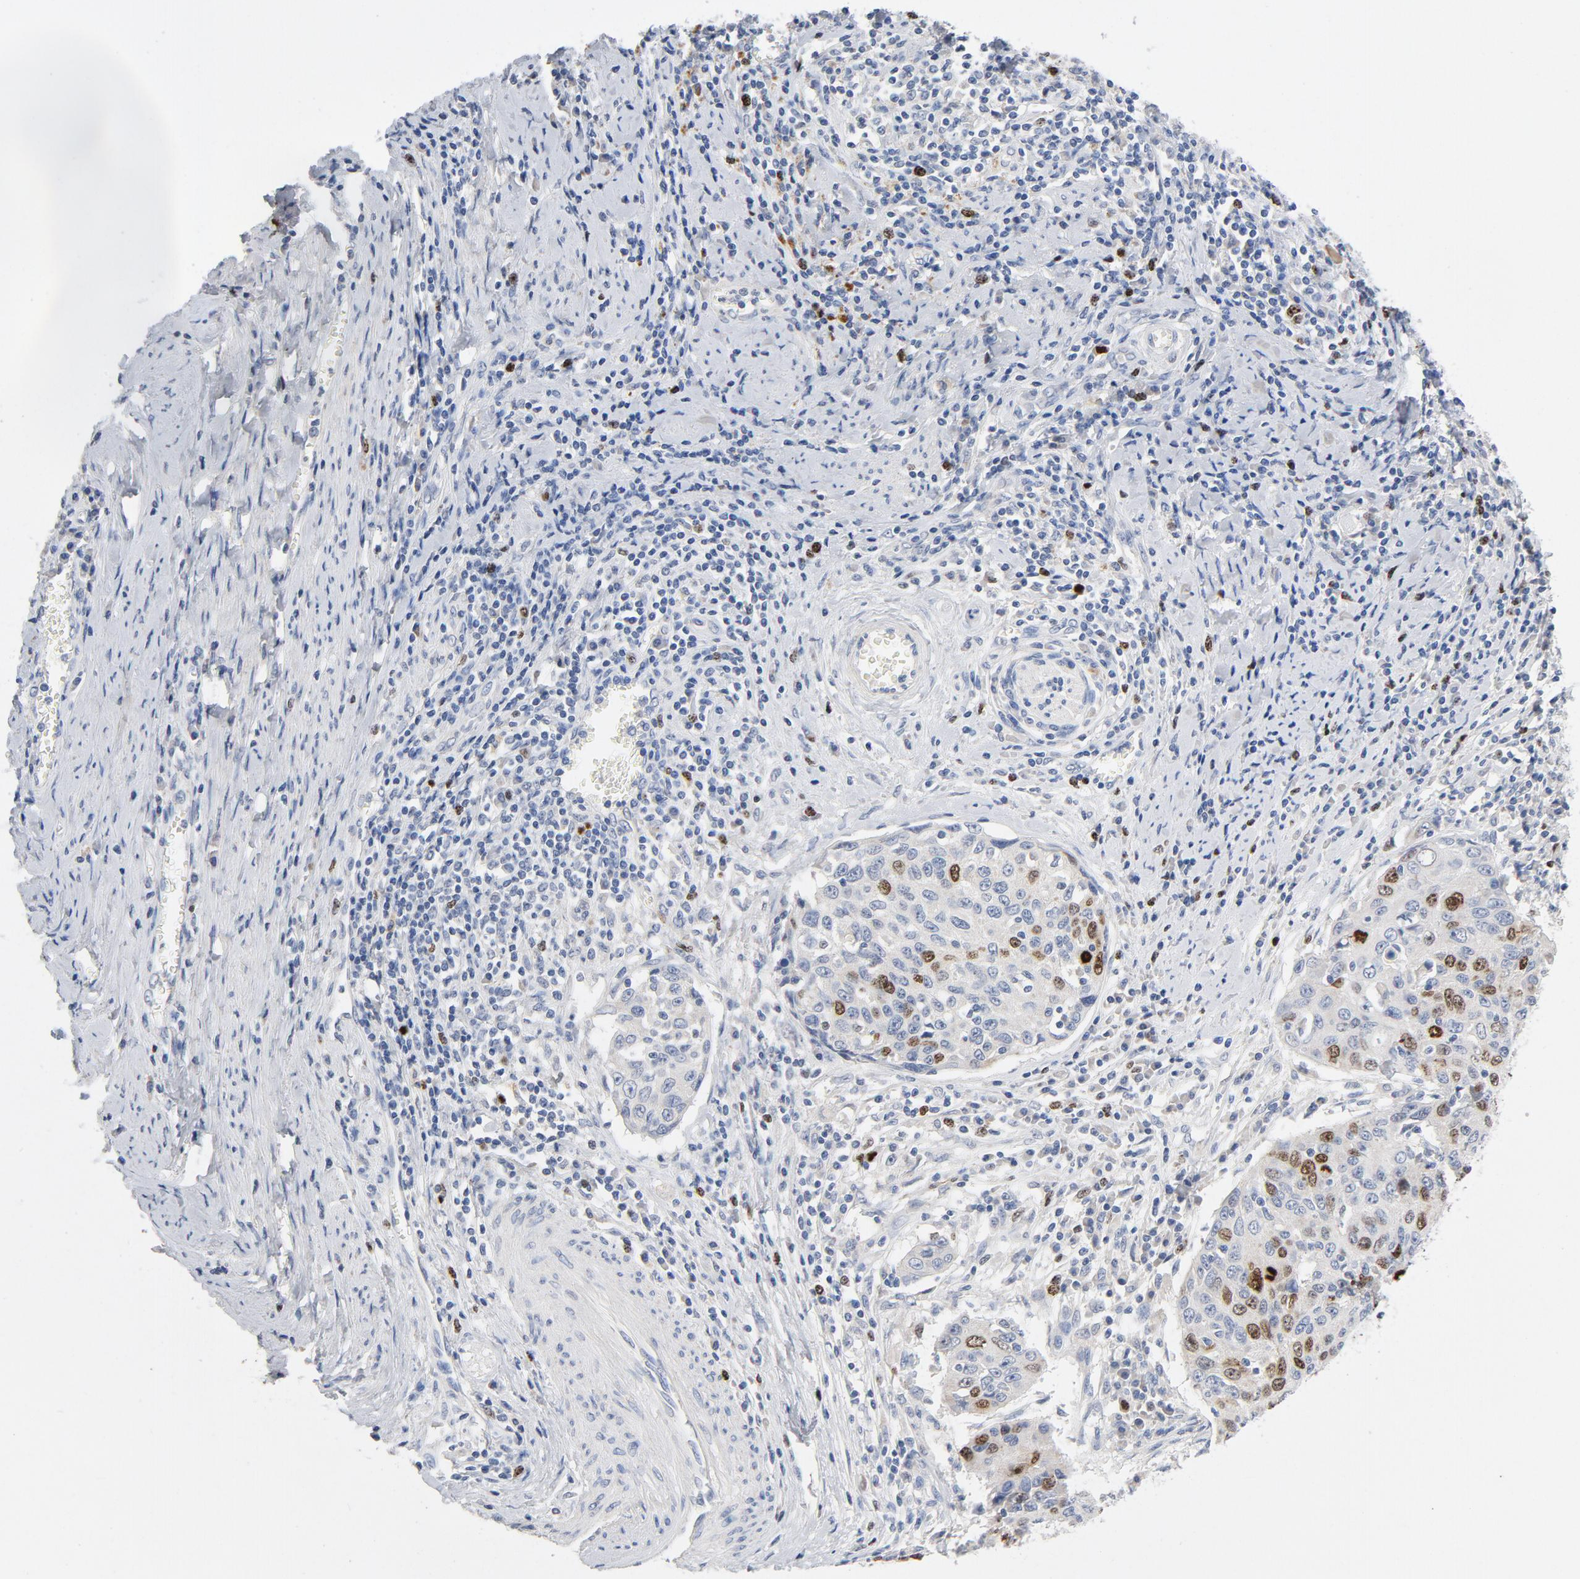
{"staining": {"intensity": "moderate", "quantity": "<25%", "location": "nuclear"}, "tissue": "cervical cancer", "cell_type": "Tumor cells", "image_type": "cancer", "snomed": [{"axis": "morphology", "description": "Squamous cell carcinoma, NOS"}, {"axis": "topography", "description": "Cervix"}], "caption": "Protein analysis of cervical cancer (squamous cell carcinoma) tissue displays moderate nuclear expression in approximately <25% of tumor cells.", "gene": "BIRC5", "patient": {"sex": "female", "age": 53}}